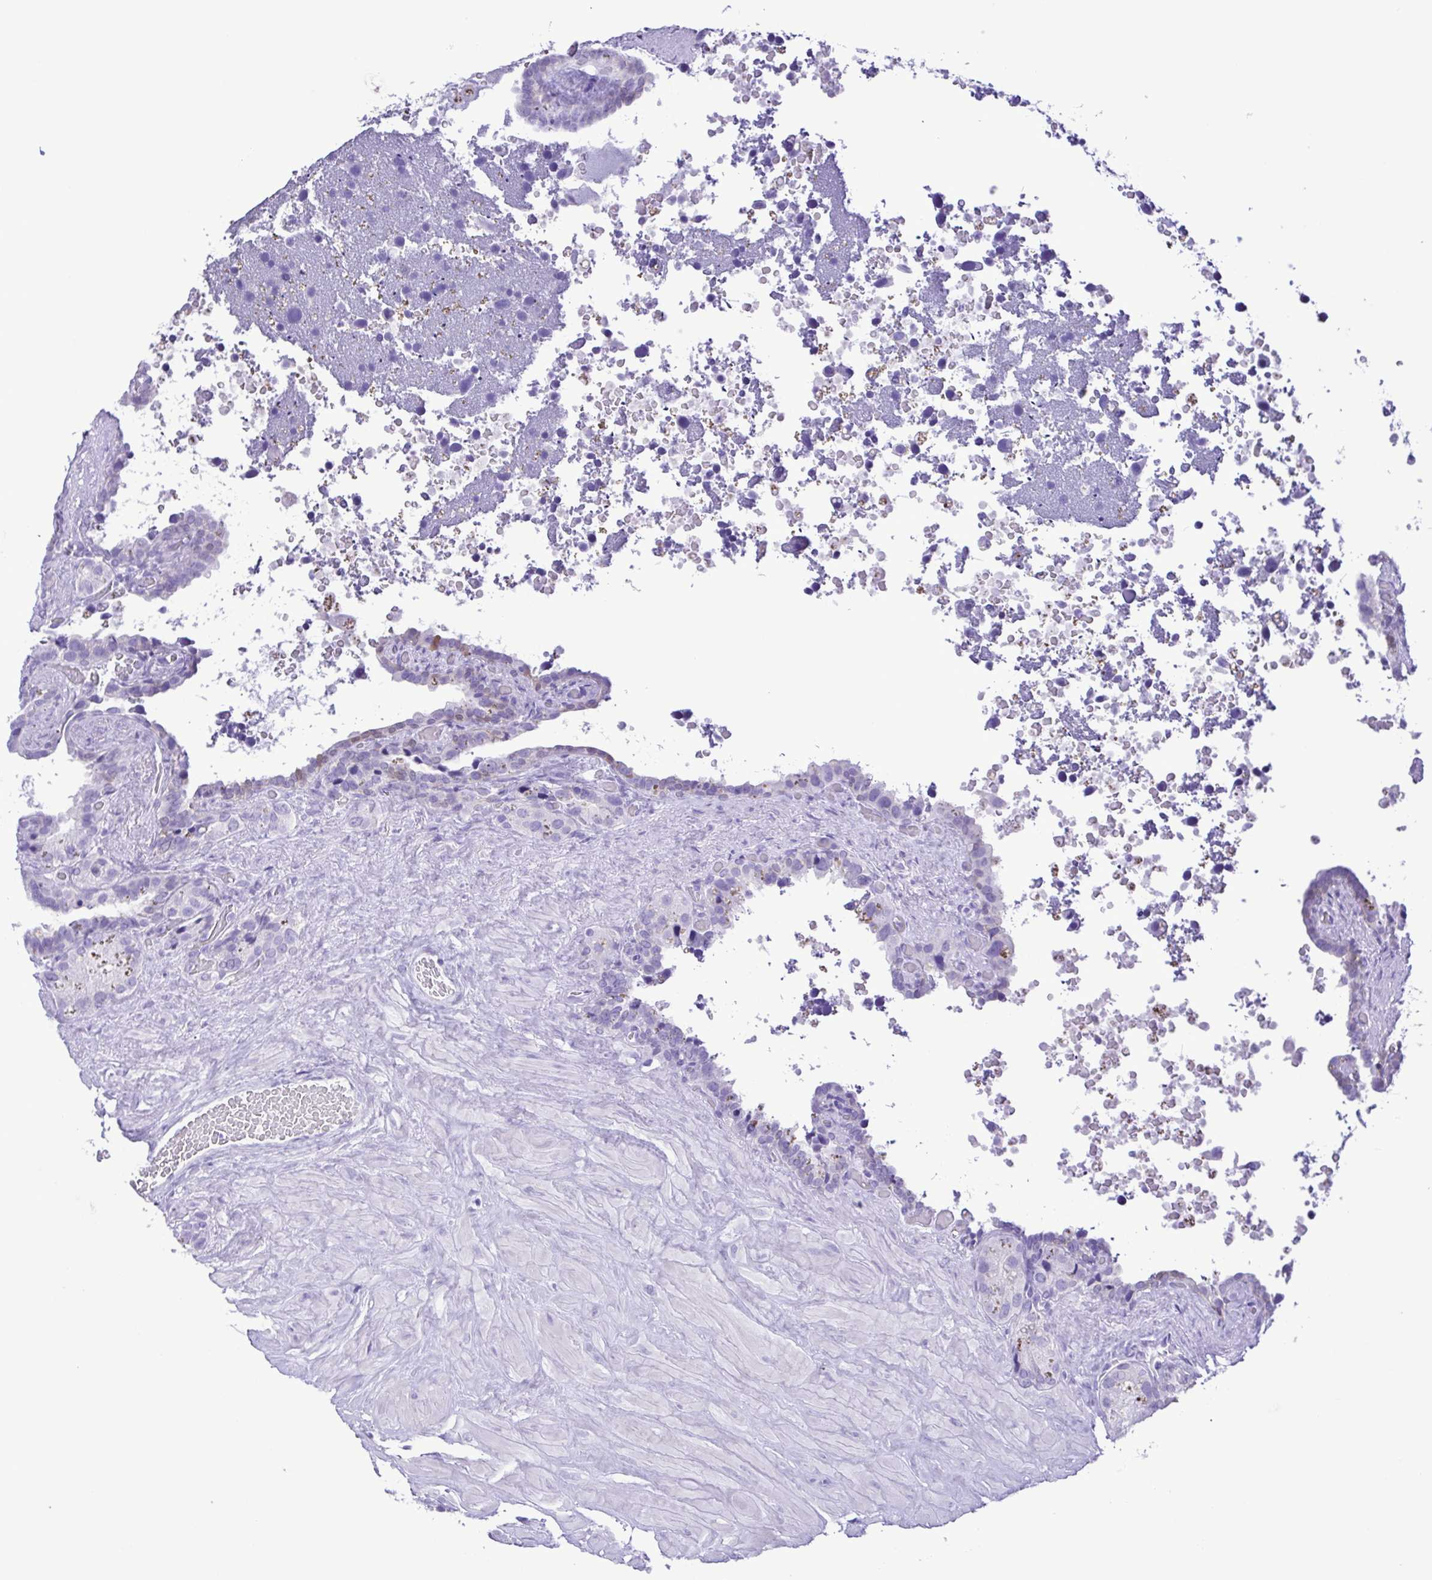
{"staining": {"intensity": "negative", "quantity": "none", "location": "none"}, "tissue": "seminal vesicle", "cell_type": "Glandular cells", "image_type": "normal", "snomed": [{"axis": "morphology", "description": "Normal tissue, NOS"}, {"axis": "topography", "description": "Seminal veicle"}], "caption": "DAB immunohistochemical staining of unremarkable seminal vesicle reveals no significant positivity in glandular cells.", "gene": "CASP14", "patient": {"sex": "male", "age": 60}}